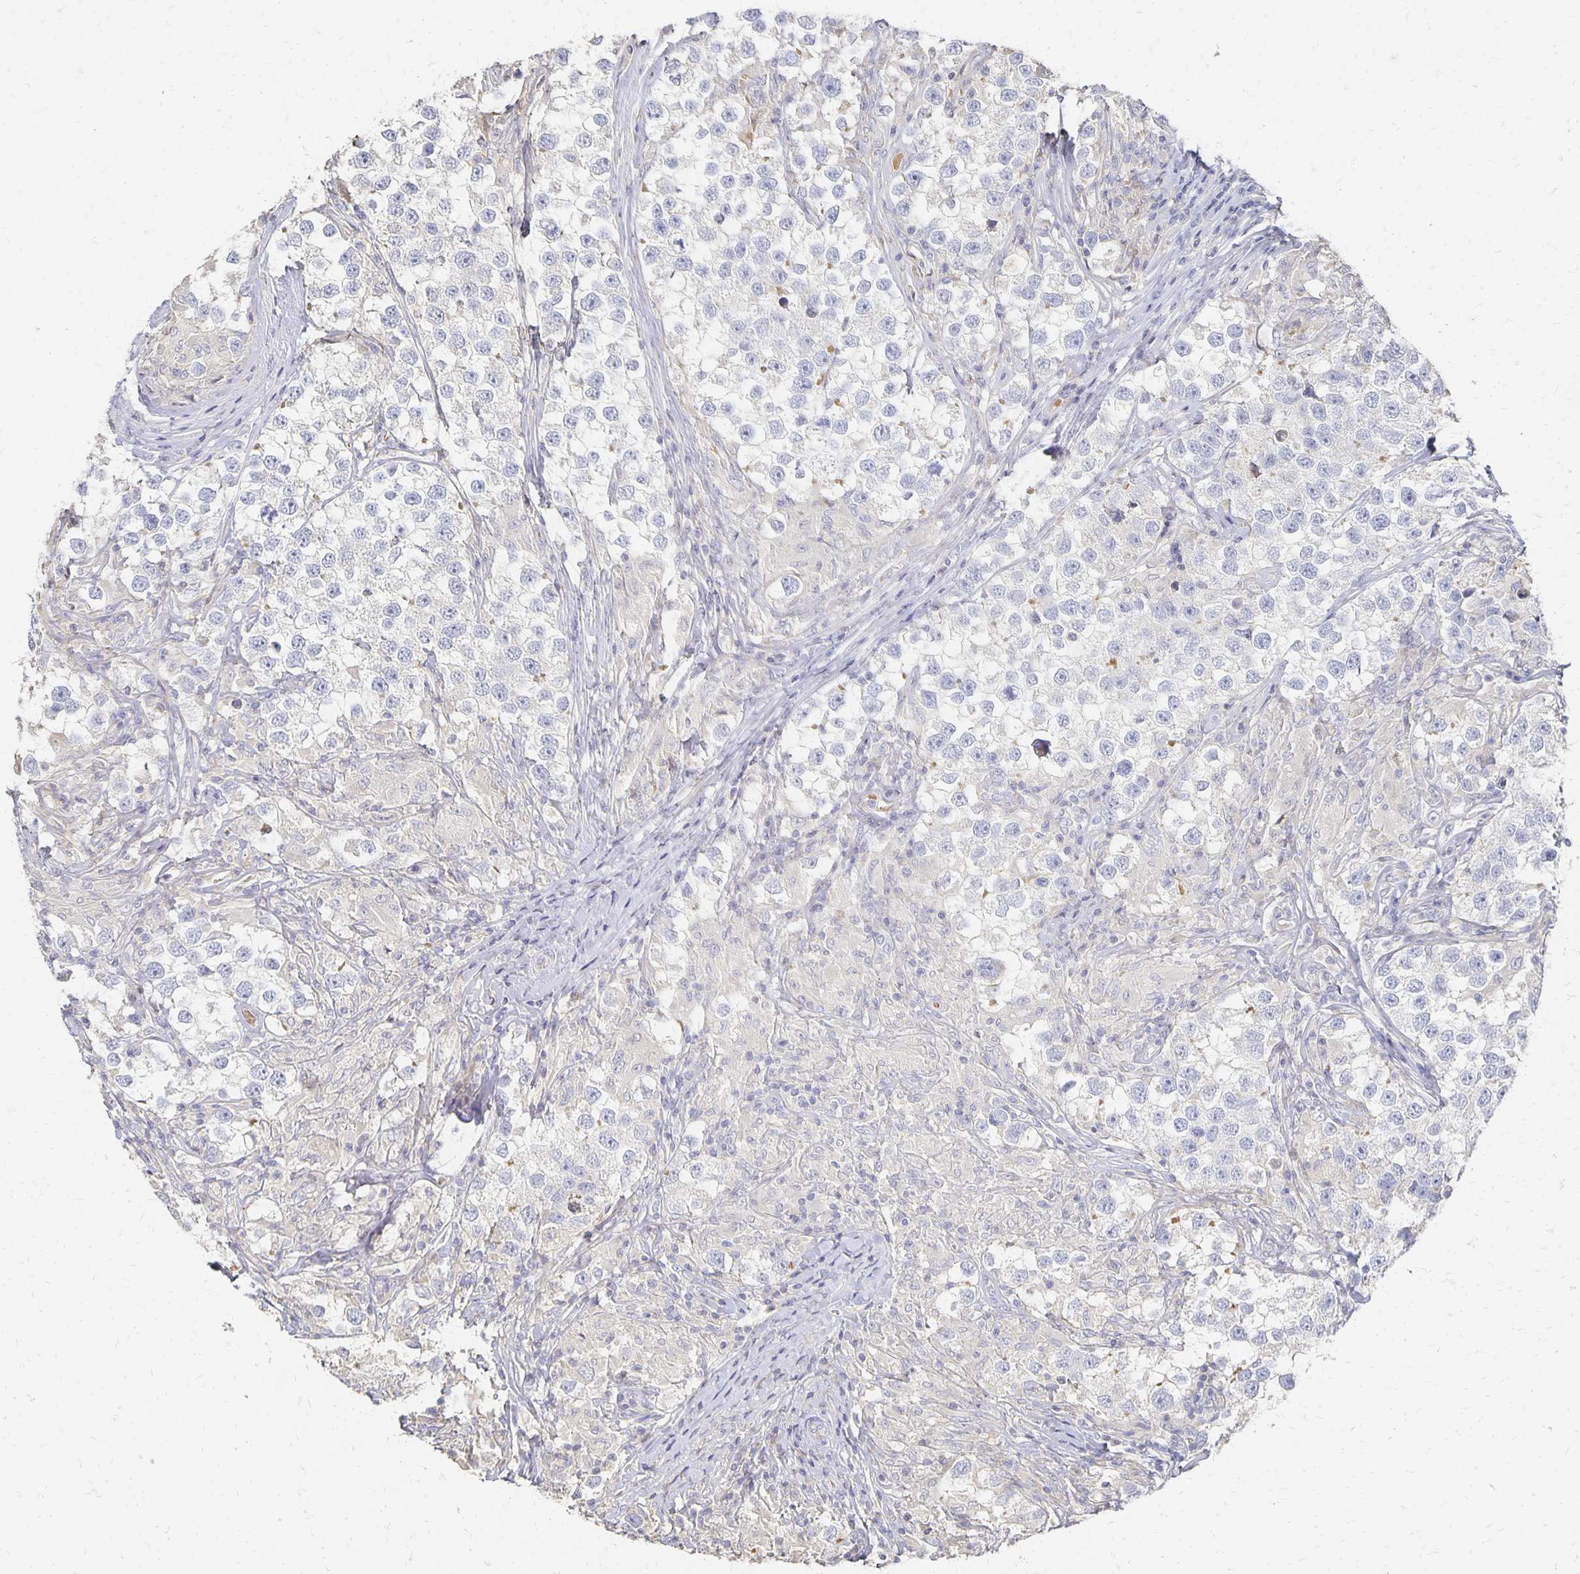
{"staining": {"intensity": "negative", "quantity": "none", "location": "none"}, "tissue": "testis cancer", "cell_type": "Tumor cells", "image_type": "cancer", "snomed": [{"axis": "morphology", "description": "Seminoma, NOS"}, {"axis": "topography", "description": "Testis"}], "caption": "Tumor cells are negative for brown protein staining in testis cancer (seminoma).", "gene": "CST6", "patient": {"sex": "male", "age": 46}}